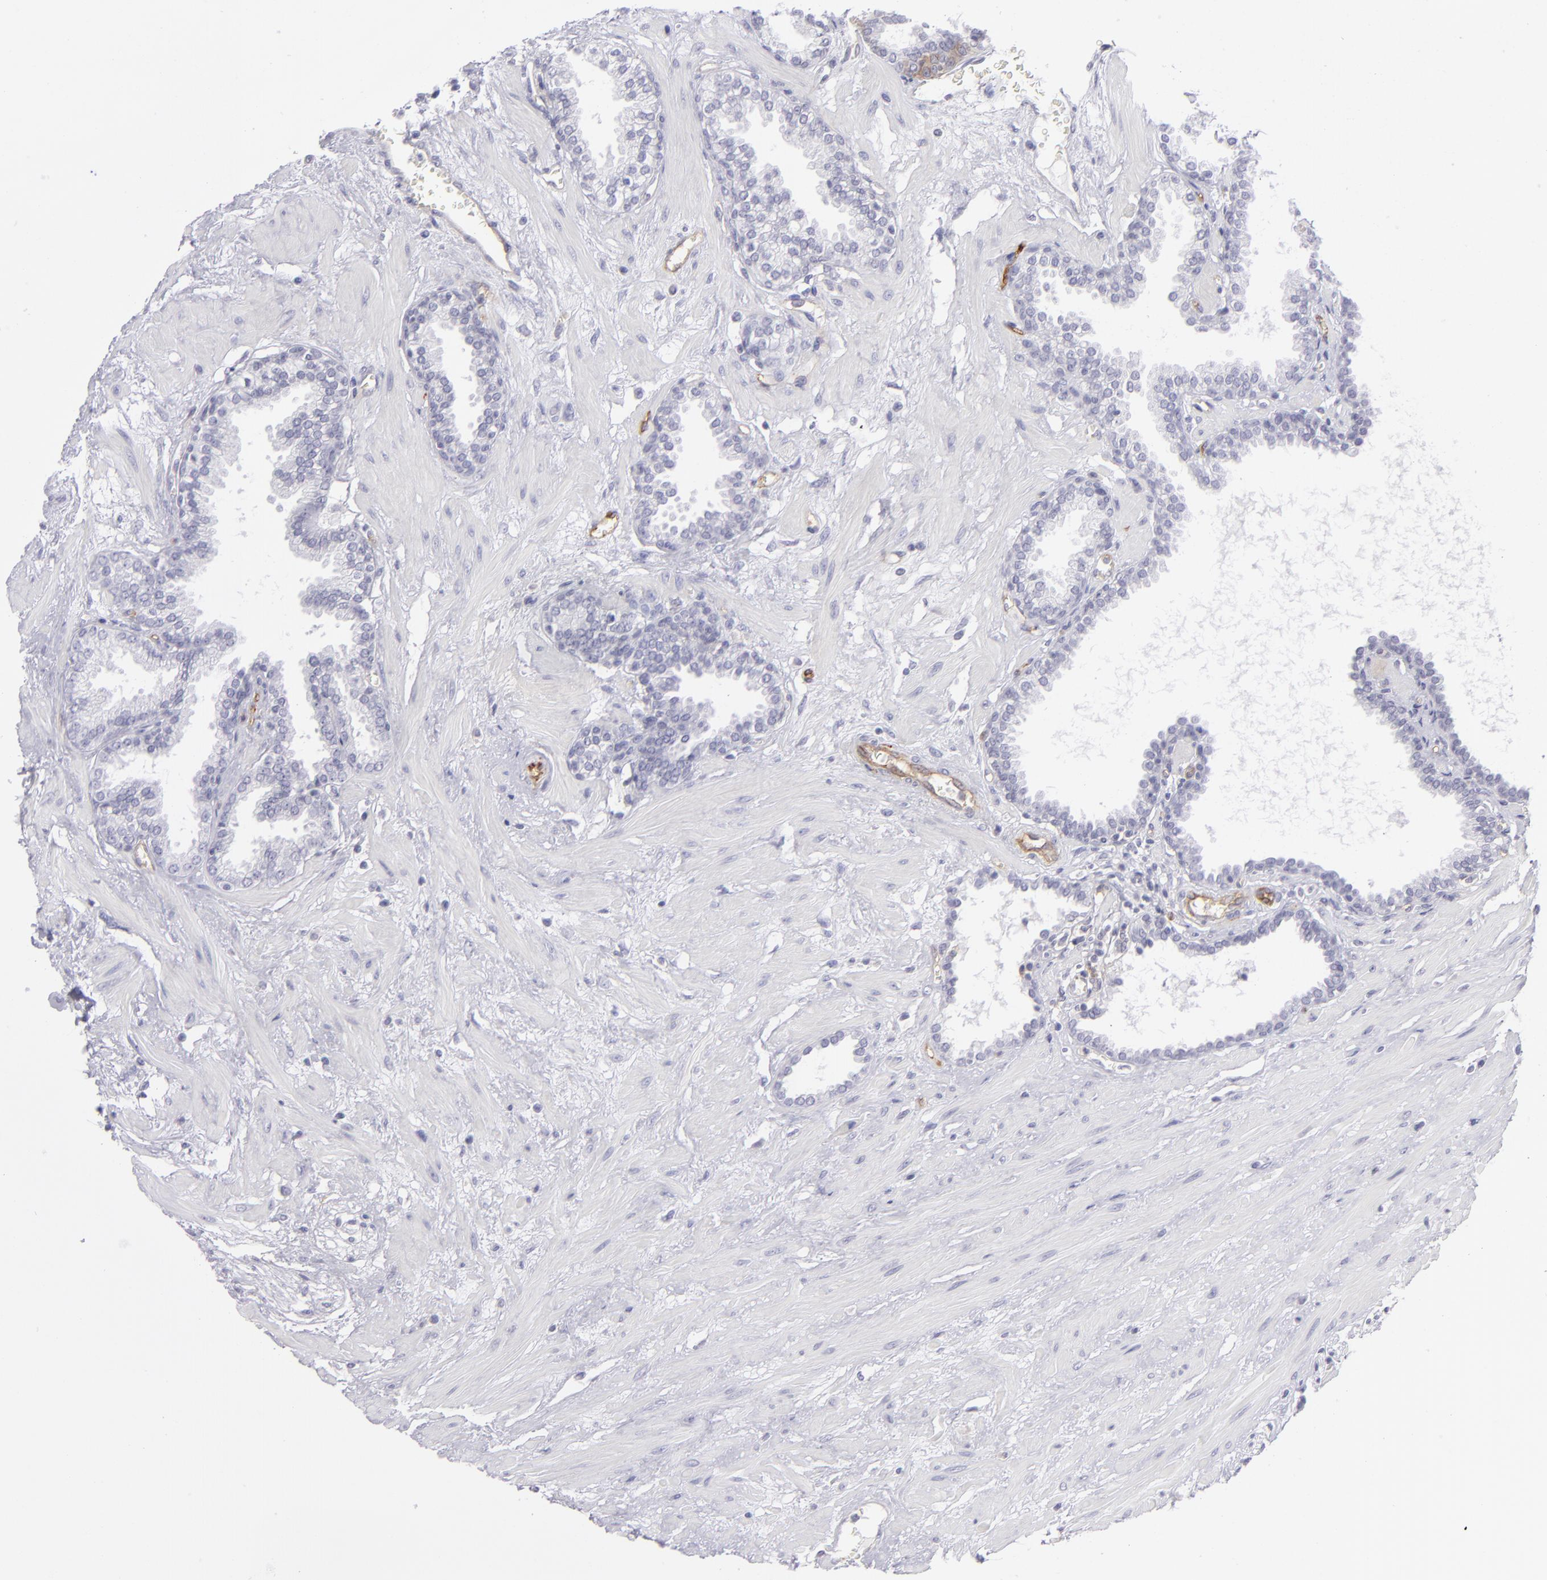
{"staining": {"intensity": "negative", "quantity": "none", "location": "none"}, "tissue": "prostate", "cell_type": "Glandular cells", "image_type": "normal", "snomed": [{"axis": "morphology", "description": "Normal tissue, NOS"}, {"axis": "topography", "description": "Prostate"}], "caption": "Immunohistochemical staining of normal human prostate reveals no significant staining in glandular cells. Brightfield microscopy of IHC stained with DAB (3,3'-diaminobenzidine) (brown) and hematoxylin (blue), captured at high magnification.", "gene": "THBD", "patient": {"sex": "male", "age": 64}}